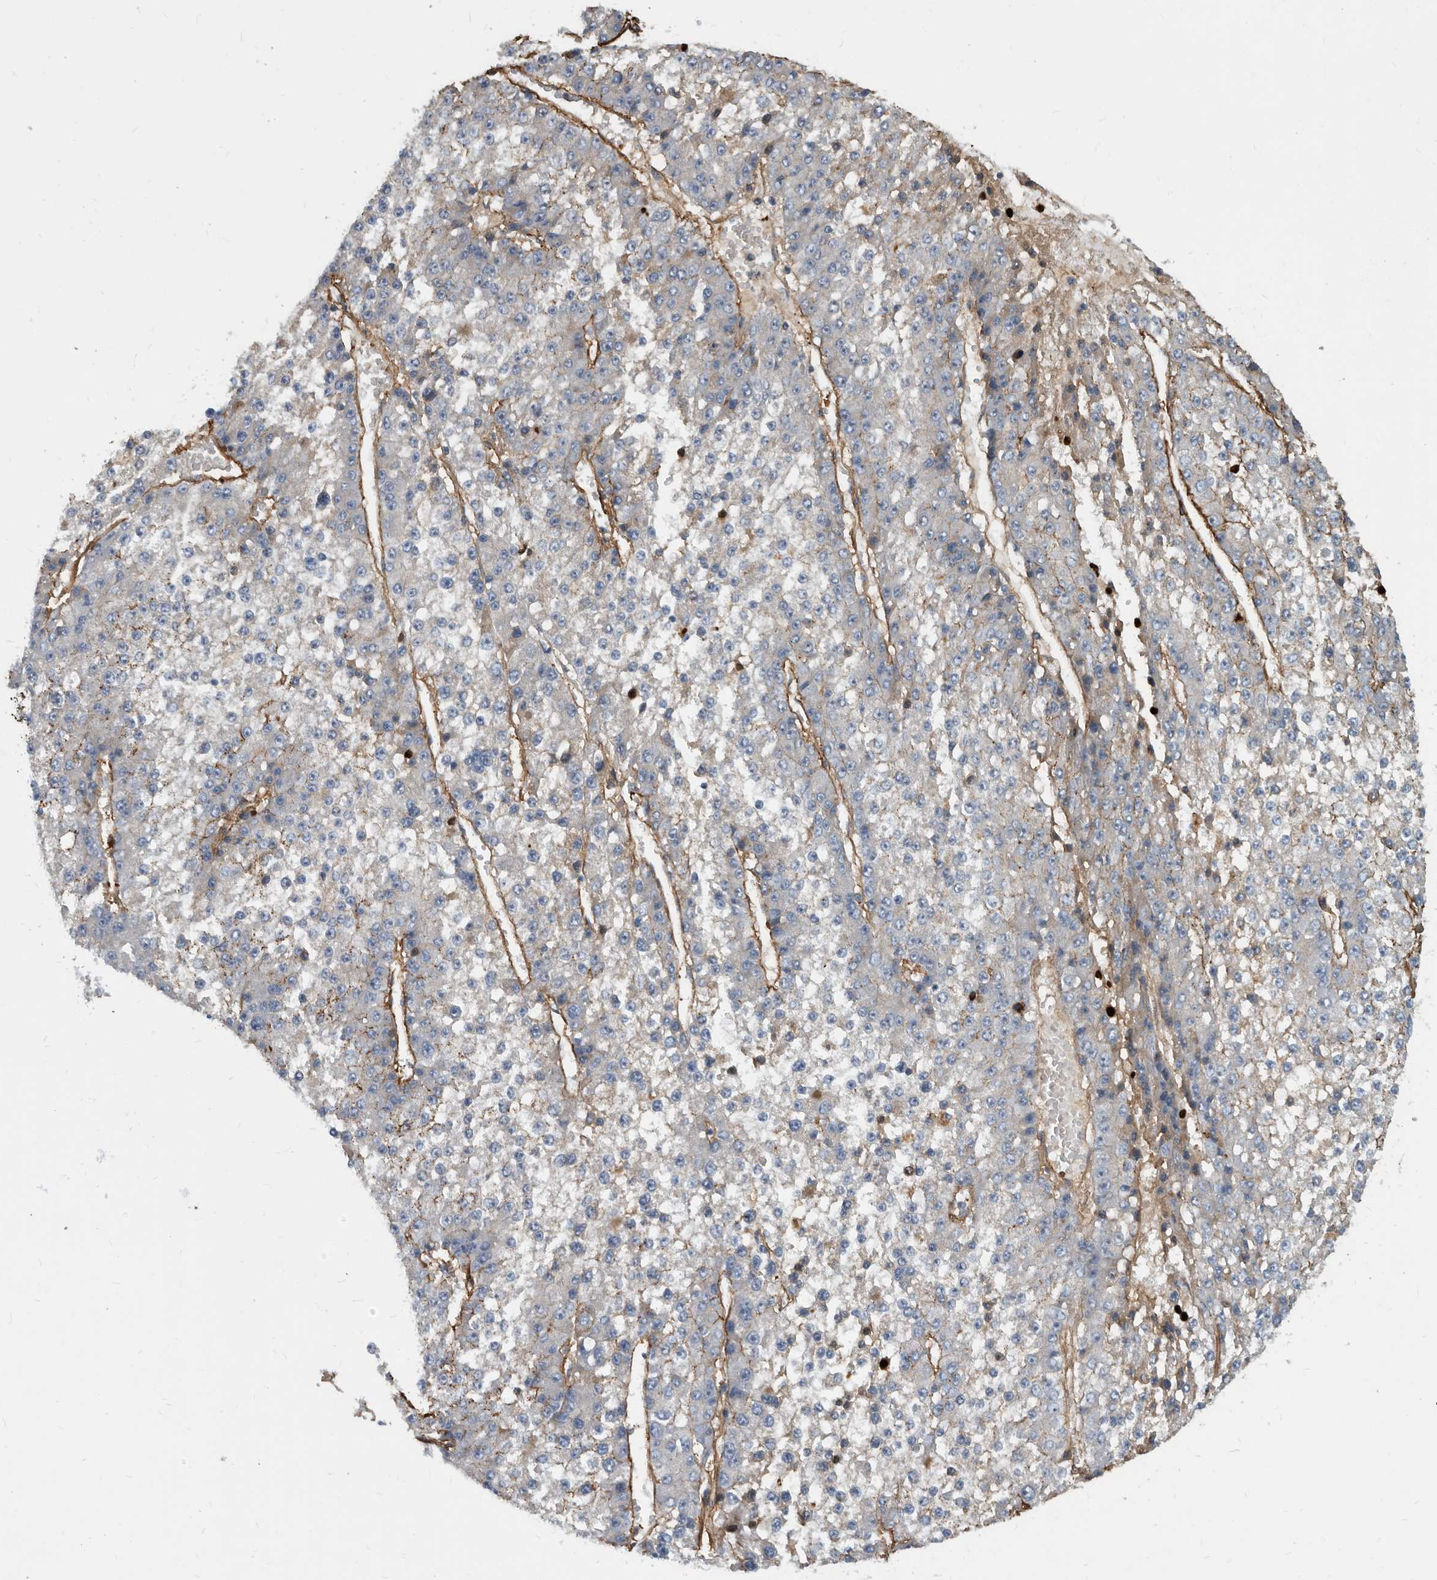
{"staining": {"intensity": "moderate", "quantity": "<25%", "location": "cytoplasmic/membranous"}, "tissue": "liver cancer", "cell_type": "Tumor cells", "image_type": "cancer", "snomed": [{"axis": "morphology", "description": "Carcinoma, Hepatocellular, NOS"}, {"axis": "topography", "description": "Liver"}], "caption": "The image demonstrates a brown stain indicating the presence of a protein in the cytoplasmic/membranous of tumor cells in liver cancer. (DAB = brown stain, brightfield microscopy at high magnification).", "gene": "PI15", "patient": {"sex": "female", "age": 73}}